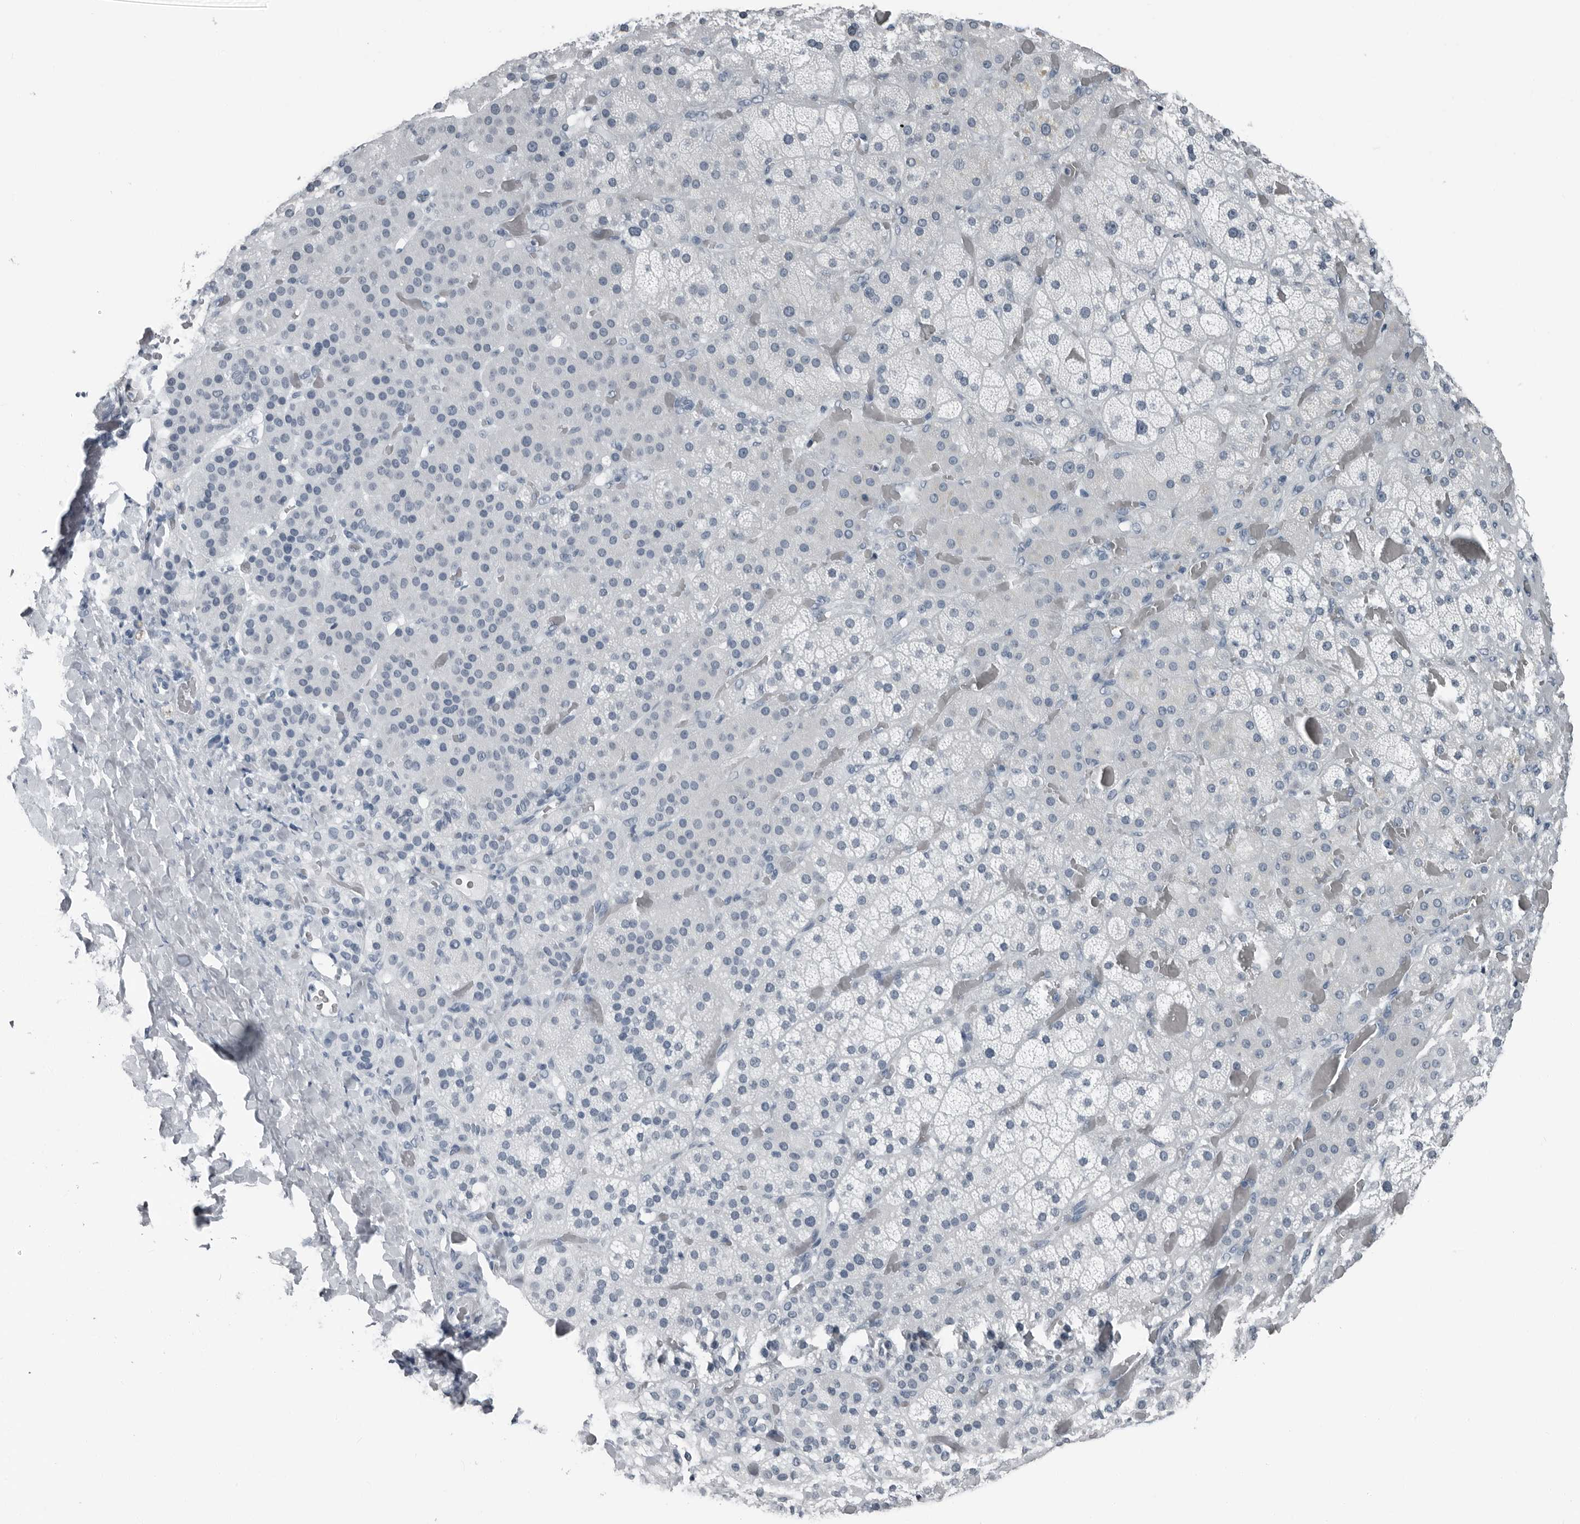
{"staining": {"intensity": "negative", "quantity": "none", "location": "none"}, "tissue": "adrenal gland", "cell_type": "Glandular cells", "image_type": "normal", "snomed": [{"axis": "morphology", "description": "Normal tissue, NOS"}, {"axis": "topography", "description": "Adrenal gland"}], "caption": "Unremarkable adrenal gland was stained to show a protein in brown. There is no significant expression in glandular cells. (Stains: DAB (3,3'-diaminobenzidine) IHC with hematoxylin counter stain, Microscopy: brightfield microscopy at high magnification).", "gene": "PRSS1", "patient": {"sex": "male", "age": 57}}